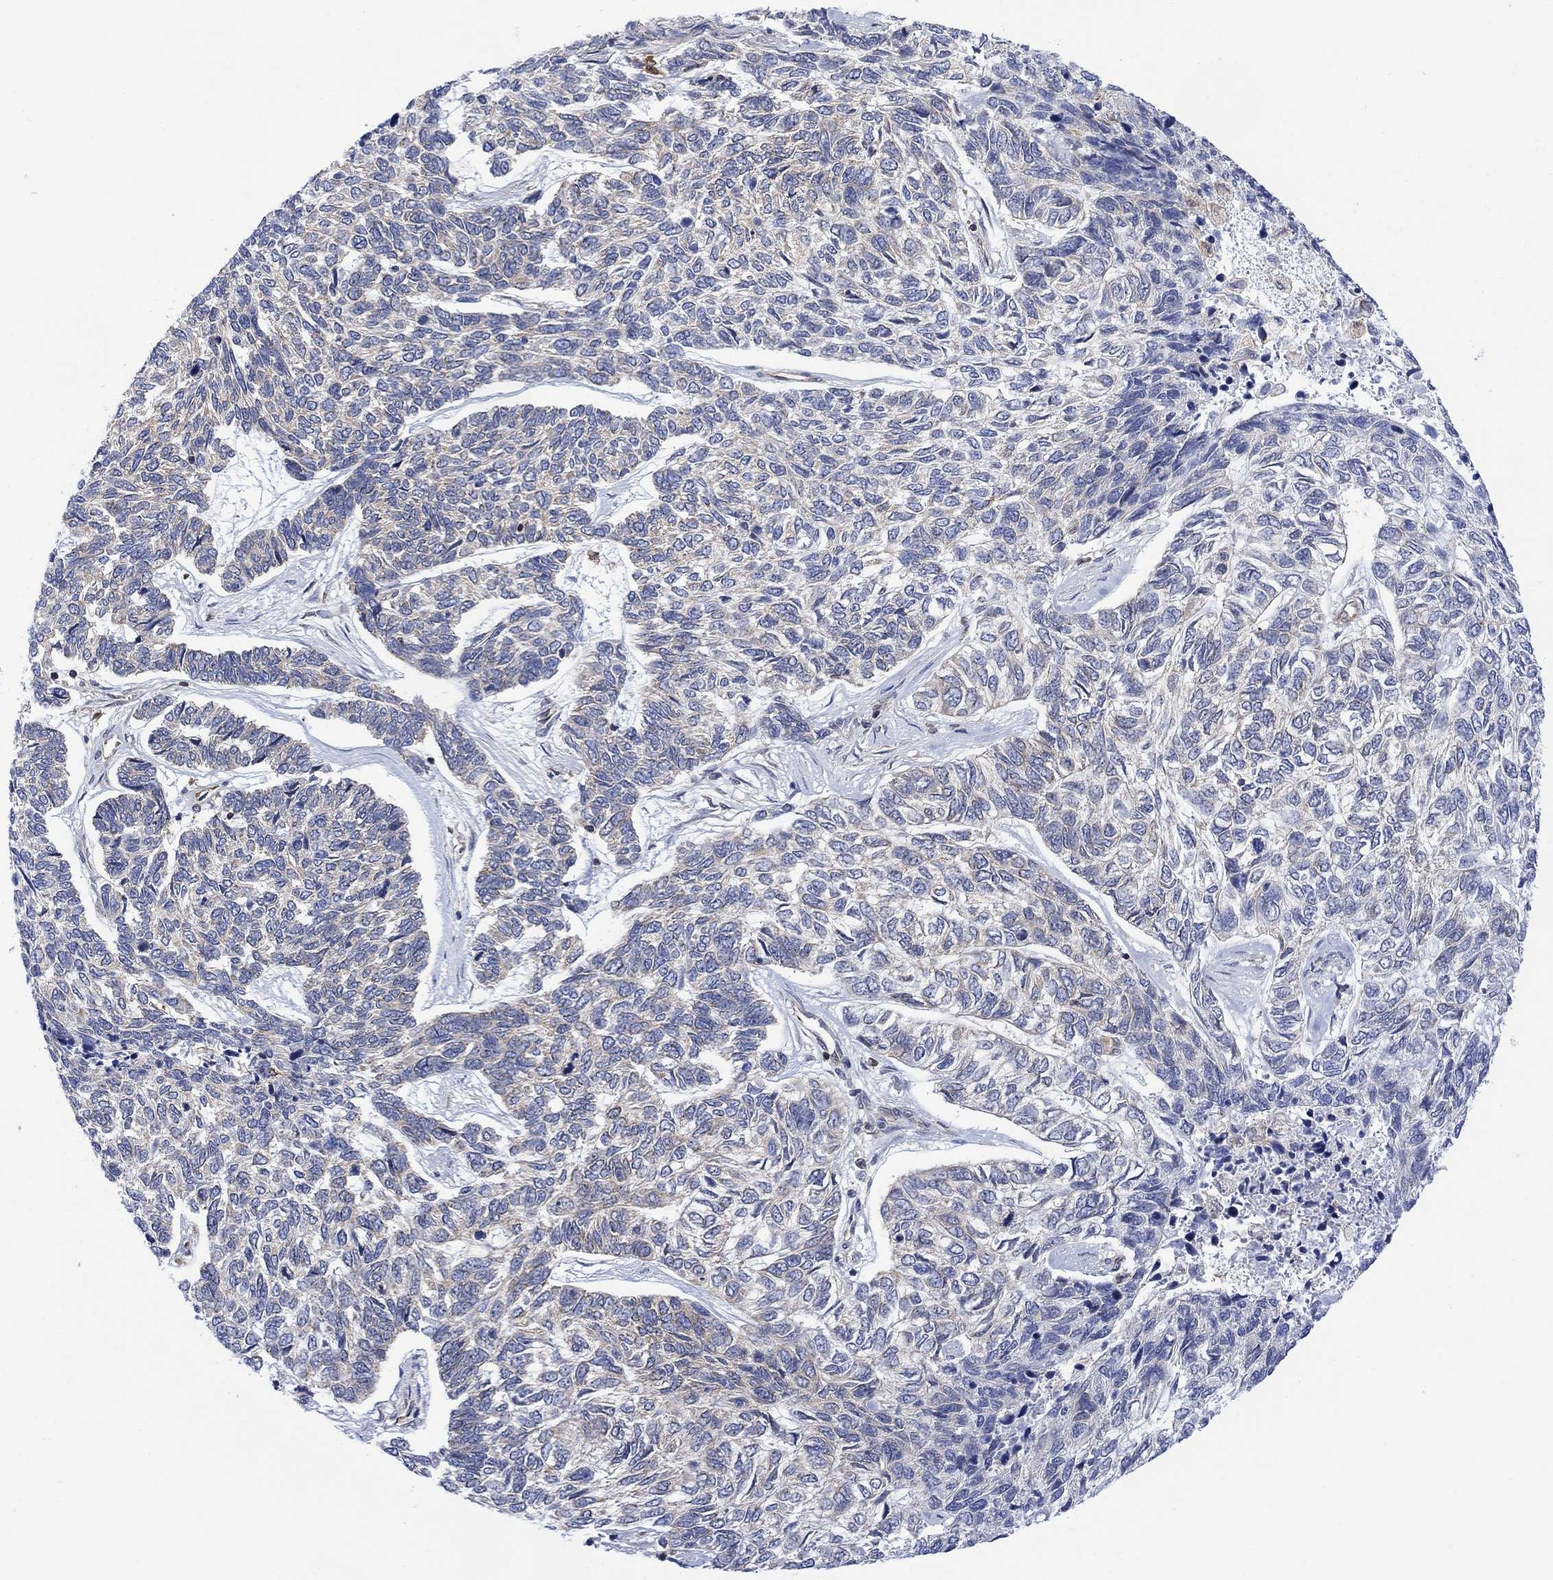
{"staining": {"intensity": "negative", "quantity": "none", "location": "none"}, "tissue": "skin cancer", "cell_type": "Tumor cells", "image_type": "cancer", "snomed": [{"axis": "morphology", "description": "Basal cell carcinoma"}, {"axis": "topography", "description": "Skin"}], "caption": "There is no significant staining in tumor cells of basal cell carcinoma (skin).", "gene": "GBP5", "patient": {"sex": "female", "age": 65}}